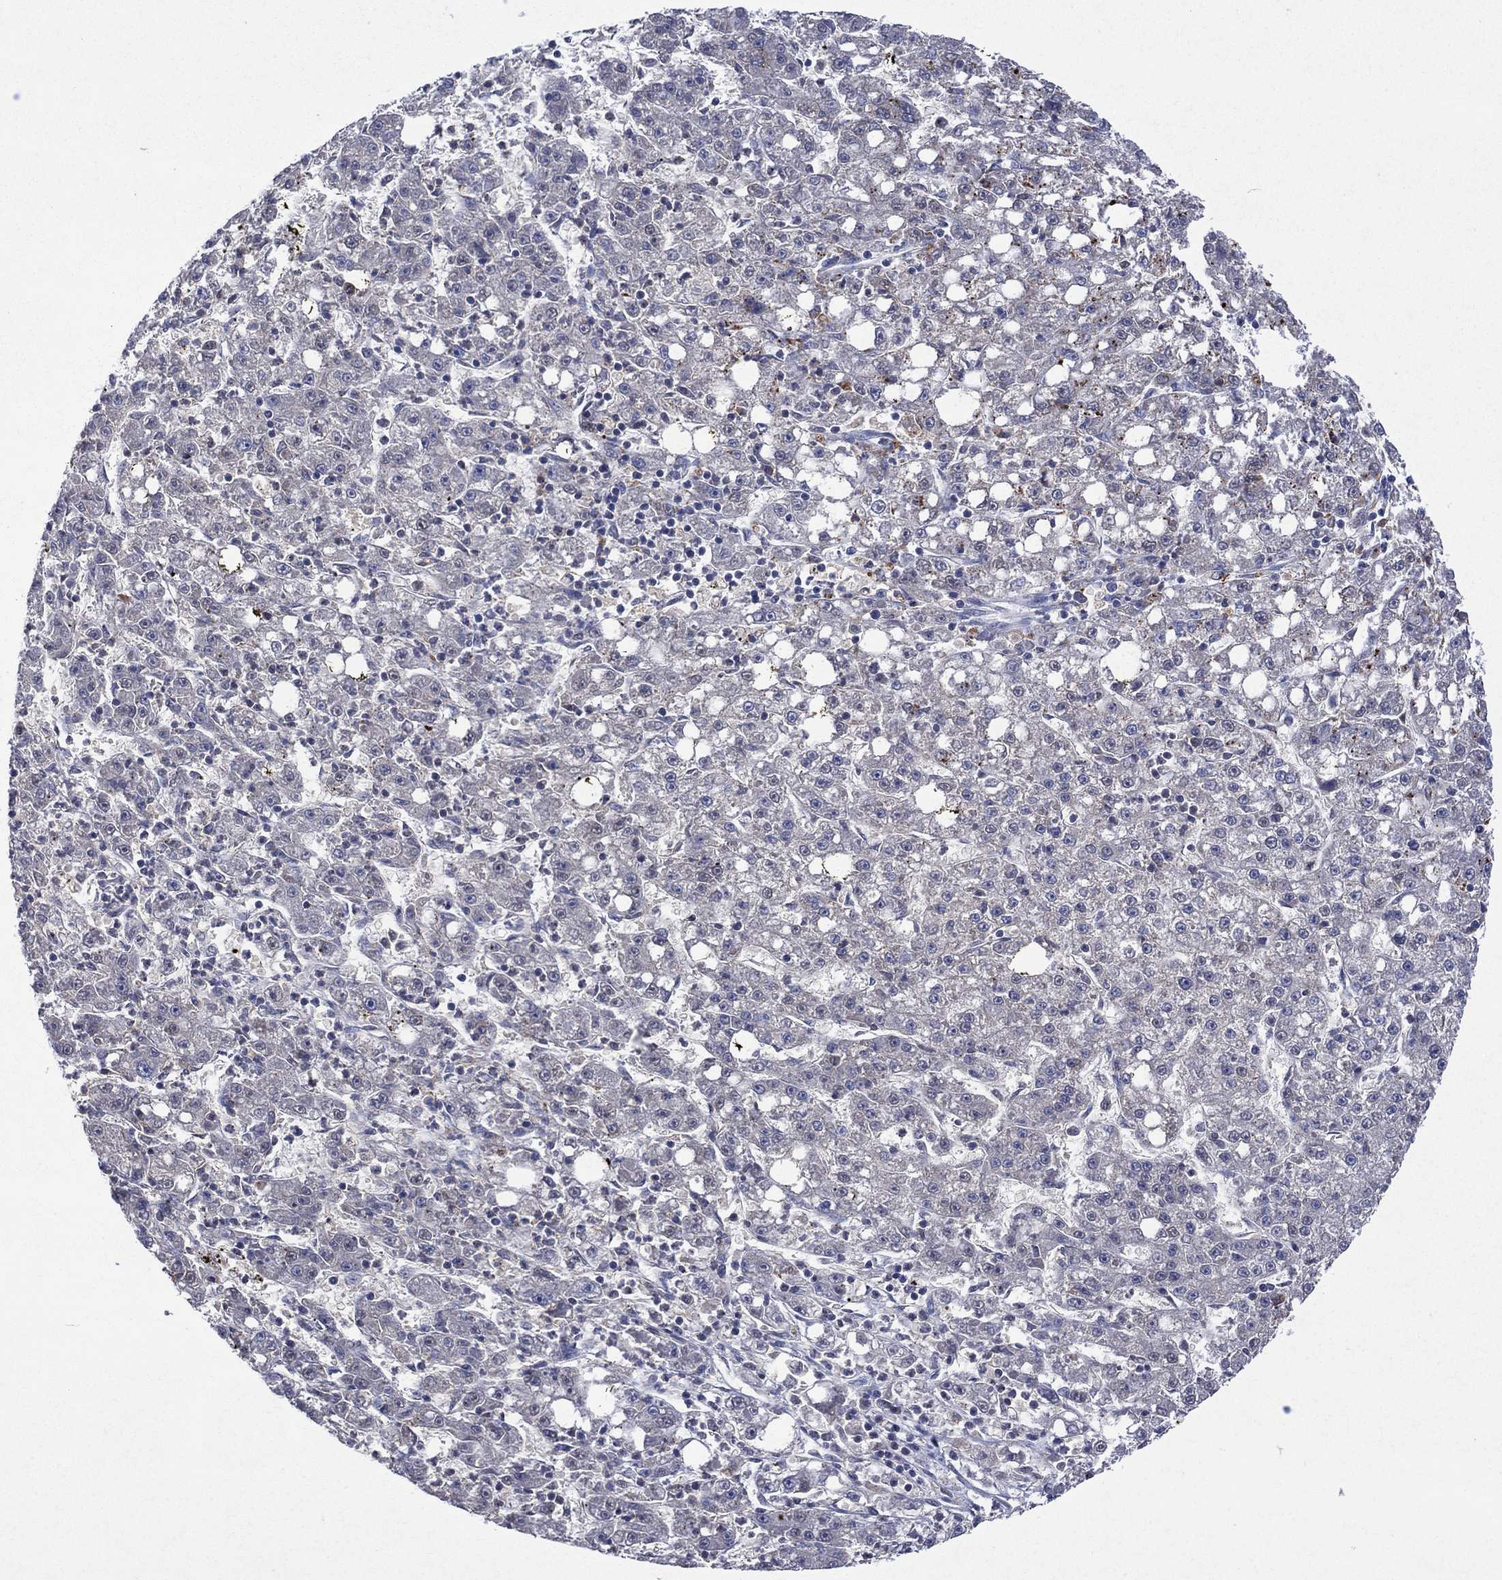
{"staining": {"intensity": "negative", "quantity": "none", "location": "none"}, "tissue": "liver cancer", "cell_type": "Tumor cells", "image_type": "cancer", "snomed": [{"axis": "morphology", "description": "Carcinoma, Hepatocellular, NOS"}, {"axis": "topography", "description": "Liver"}], "caption": "Immunohistochemical staining of human liver hepatocellular carcinoma reveals no significant positivity in tumor cells.", "gene": "ASB10", "patient": {"sex": "female", "age": 65}}